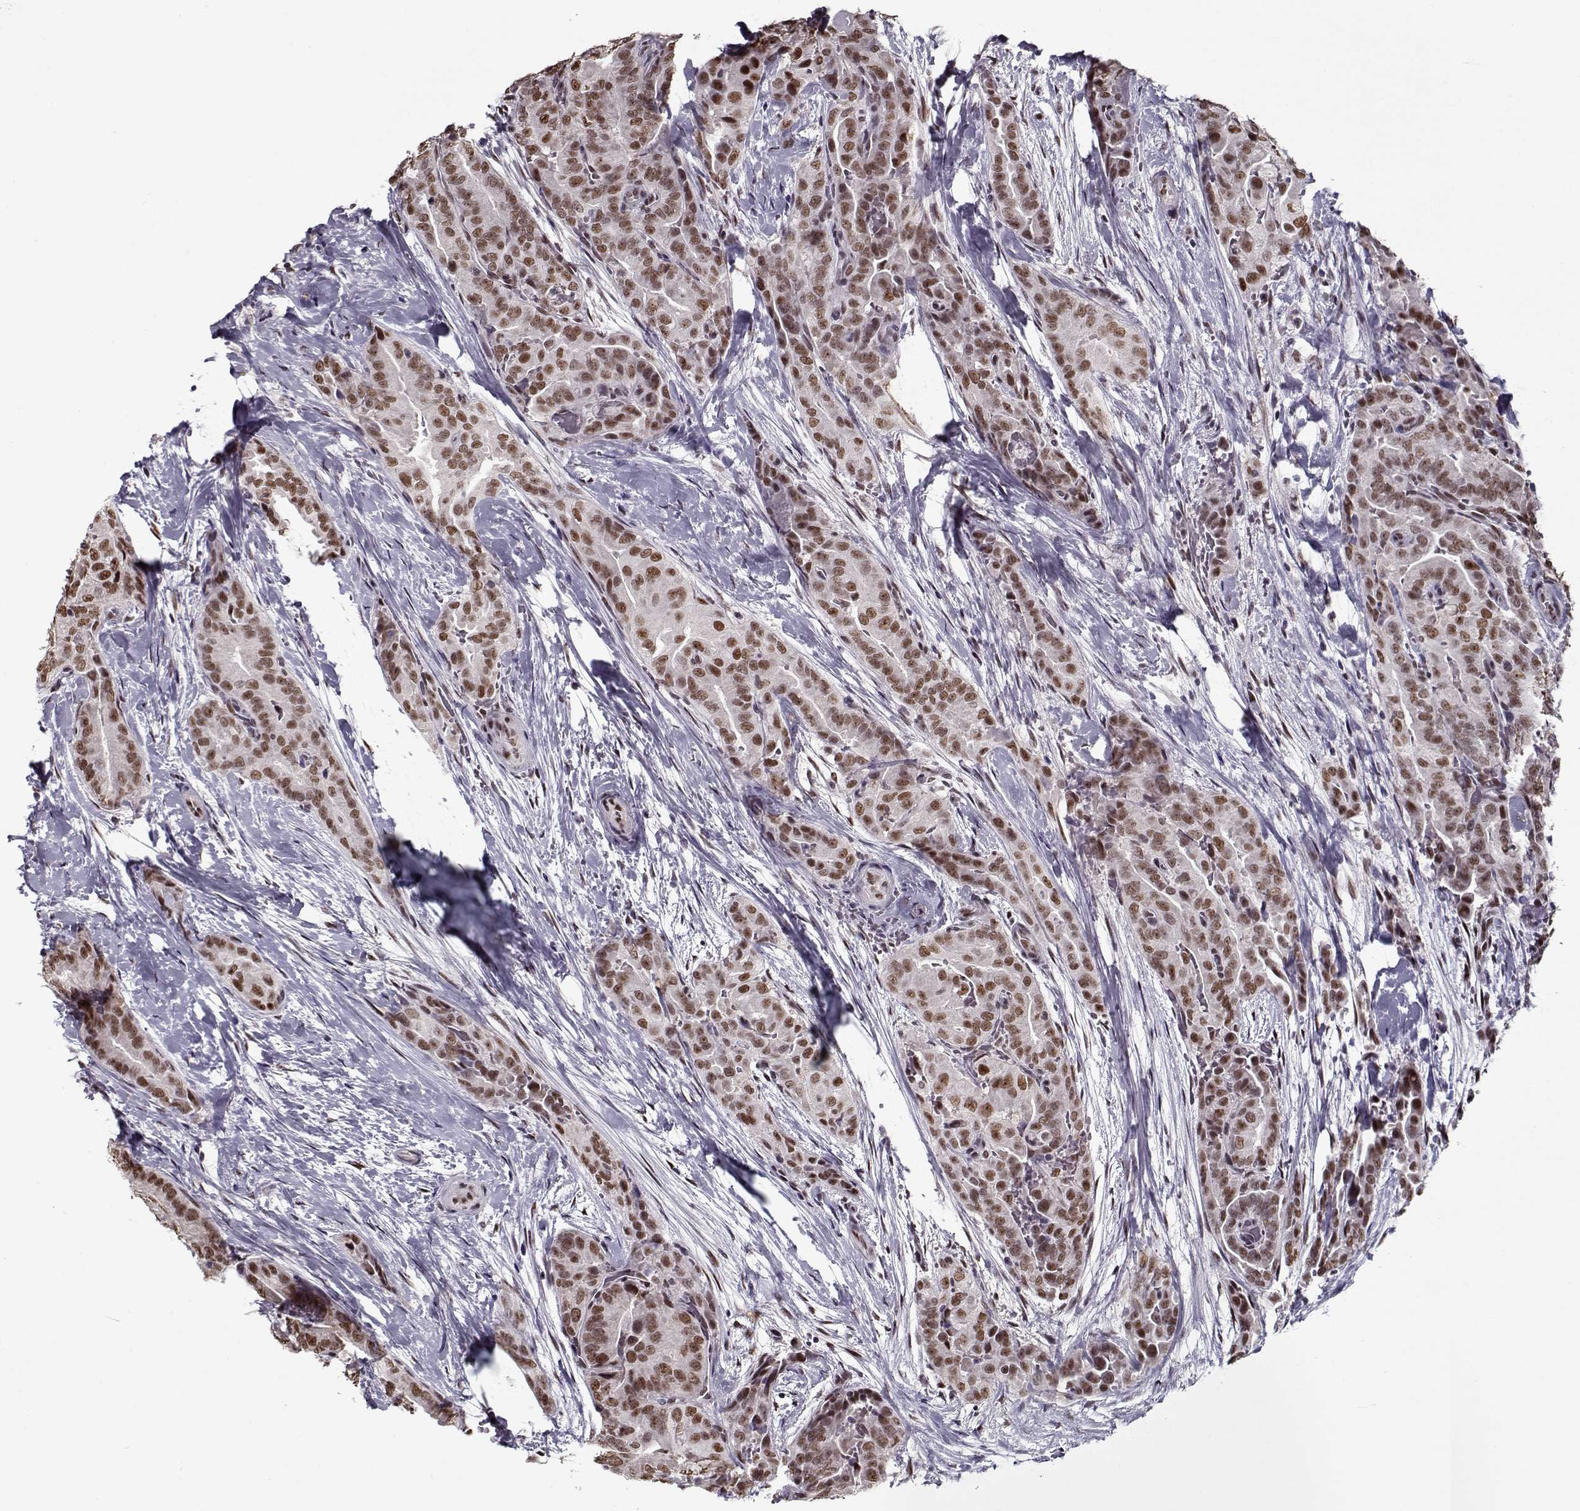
{"staining": {"intensity": "moderate", "quantity": ">75%", "location": "nuclear"}, "tissue": "thyroid cancer", "cell_type": "Tumor cells", "image_type": "cancer", "snomed": [{"axis": "morphology", "description": "Papillary adenocarcinoma, NOS"}, {"axis": "topography", "description": "Thyroid gland"}], "caption": "Tumor cells display medium levels of moderate nuclear positivity in about >75% of cells in human thyroid papillary adenocarcinoma. (DAB (3,3'-diaminobenzidine) = brown stain, brightfield microscopy at high magnification).", "gene": "PRMT8", "patient": {"sex": "male", "age": 61}}